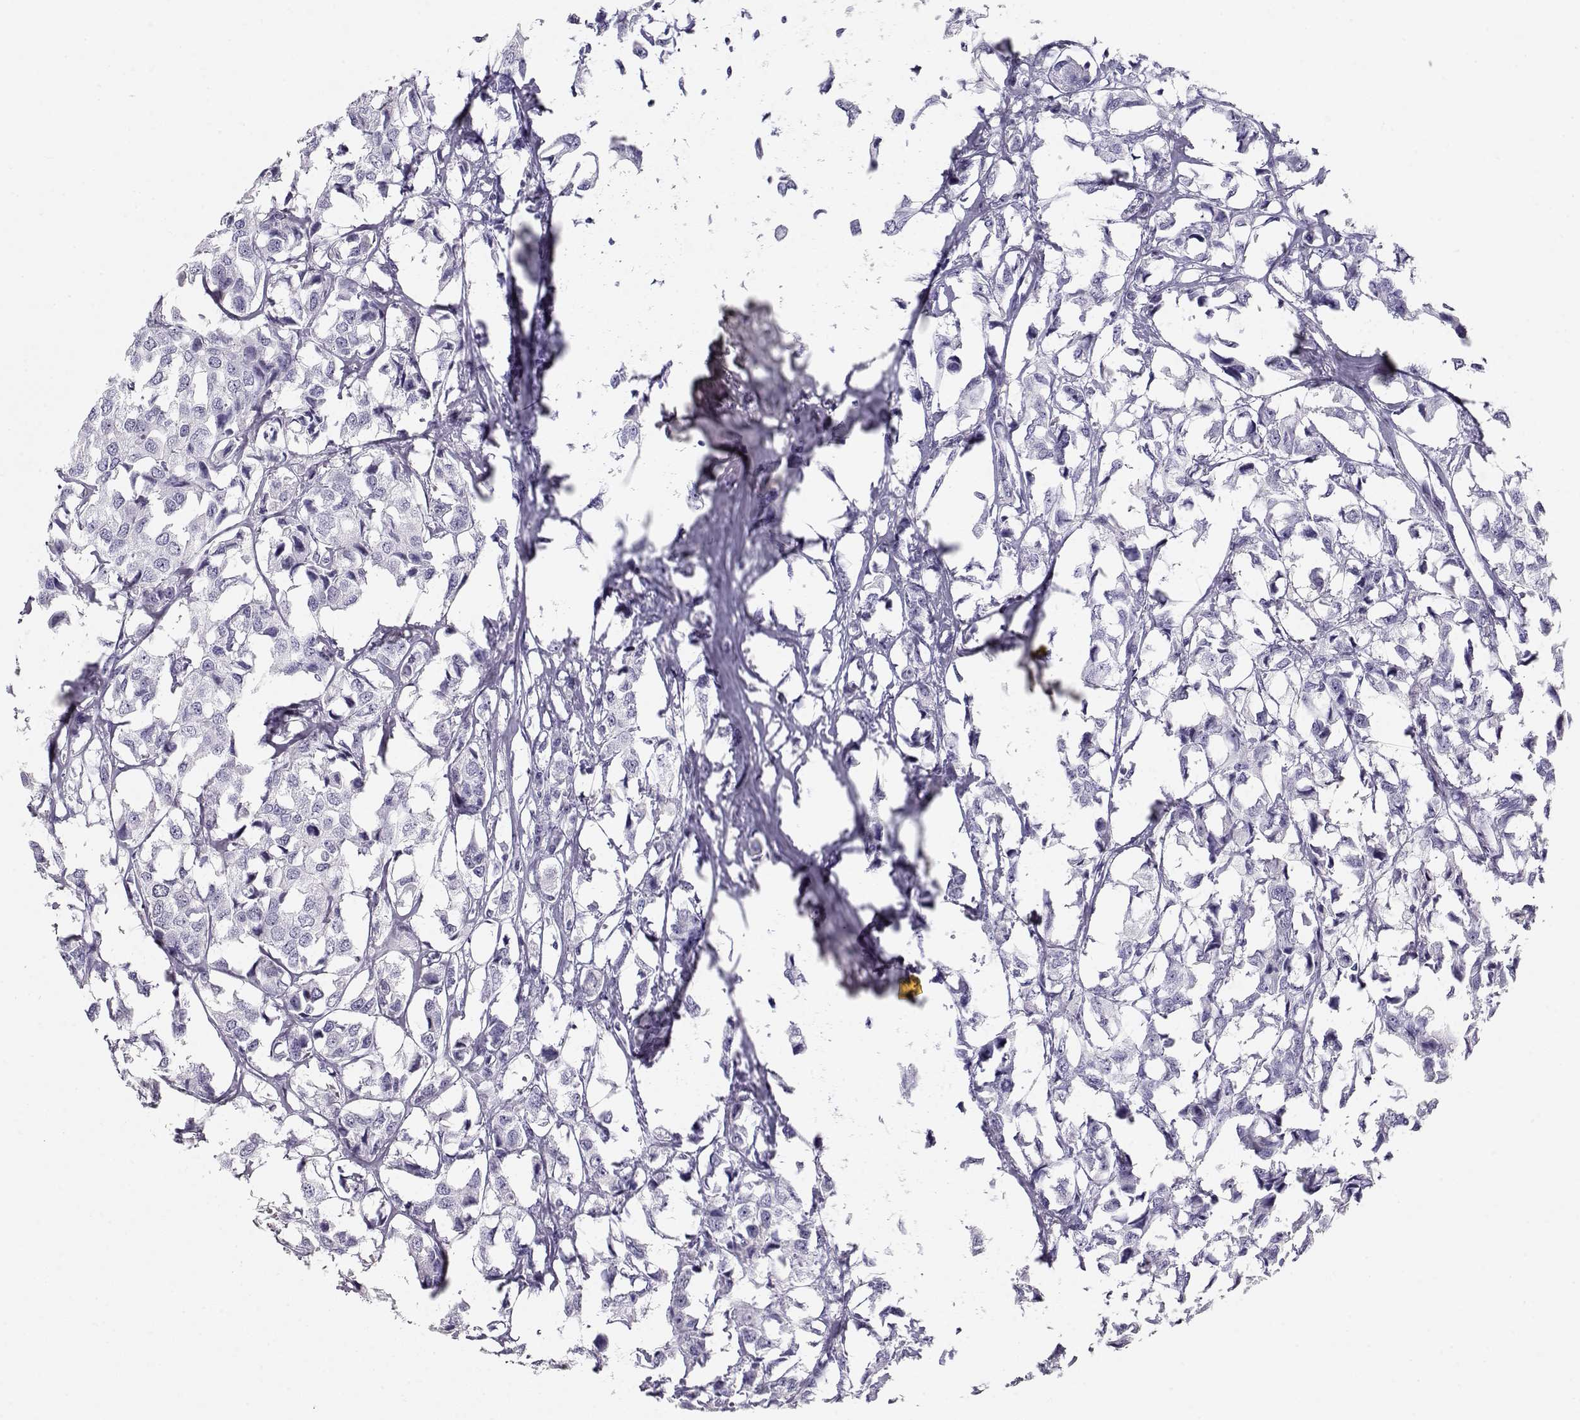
{"staining": {"intensity": "negative", "quantity": "none", "location": "none"}, "tissue": "breast cancer", "cell_type": "Tumor cells", "image_type": "cancer", "snomed": [{"axis": "morphology", "description": "Duct carcinoma"}, {"axis": "topography", "description": "Breast"}], "caption": "High magnification brightfield microscopy of breast cancer (invasive ductal carcinoma) stained with DAB (3,3'-diaminobenzidine) (brown) and counterstained with hematoxylin (blue): tumor cells show no significant positivity.", "gene": "MAGEC1", "patient": {"sex": "female", "age": 80}}